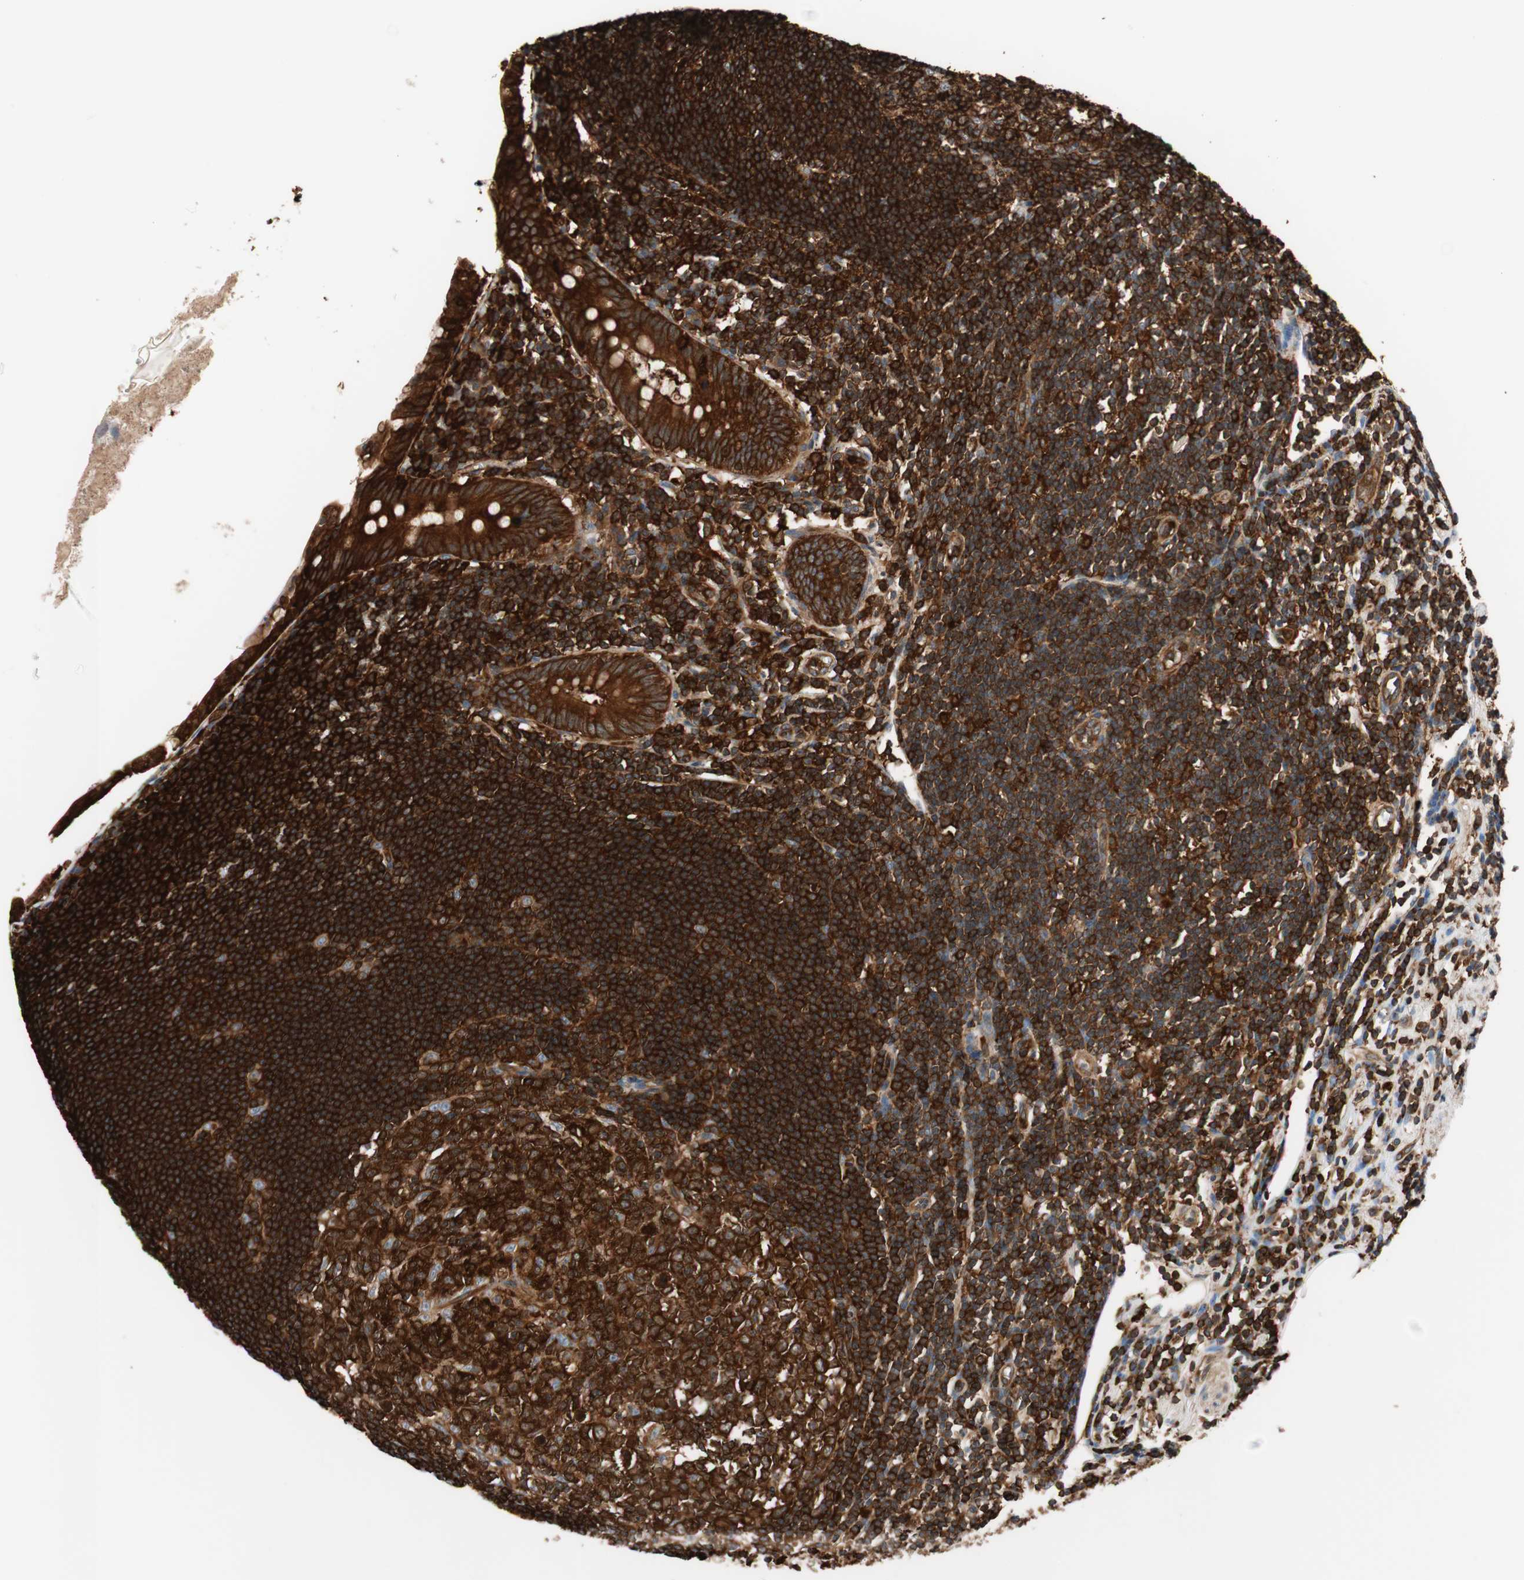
{"staining": {"intensity": "strong", "quantity": ">75%", "location": "cytoplasmic/membranous"}, "tissue": "appendix", "cell_type": "Glandular cells", "image_type": "normal", "snomed": [{"axis": "morphology", "description": "Normal tissue, NOS"}, {"axis": "topography", "description": "Appendix"}], "caption": "Protein analysis of unremarkable appendix reveals strong cytoplasmic/membranous expression in about >75% of glandular cells.", "gene": "VASP", "patient": {"sex": "female", "age": 50}}